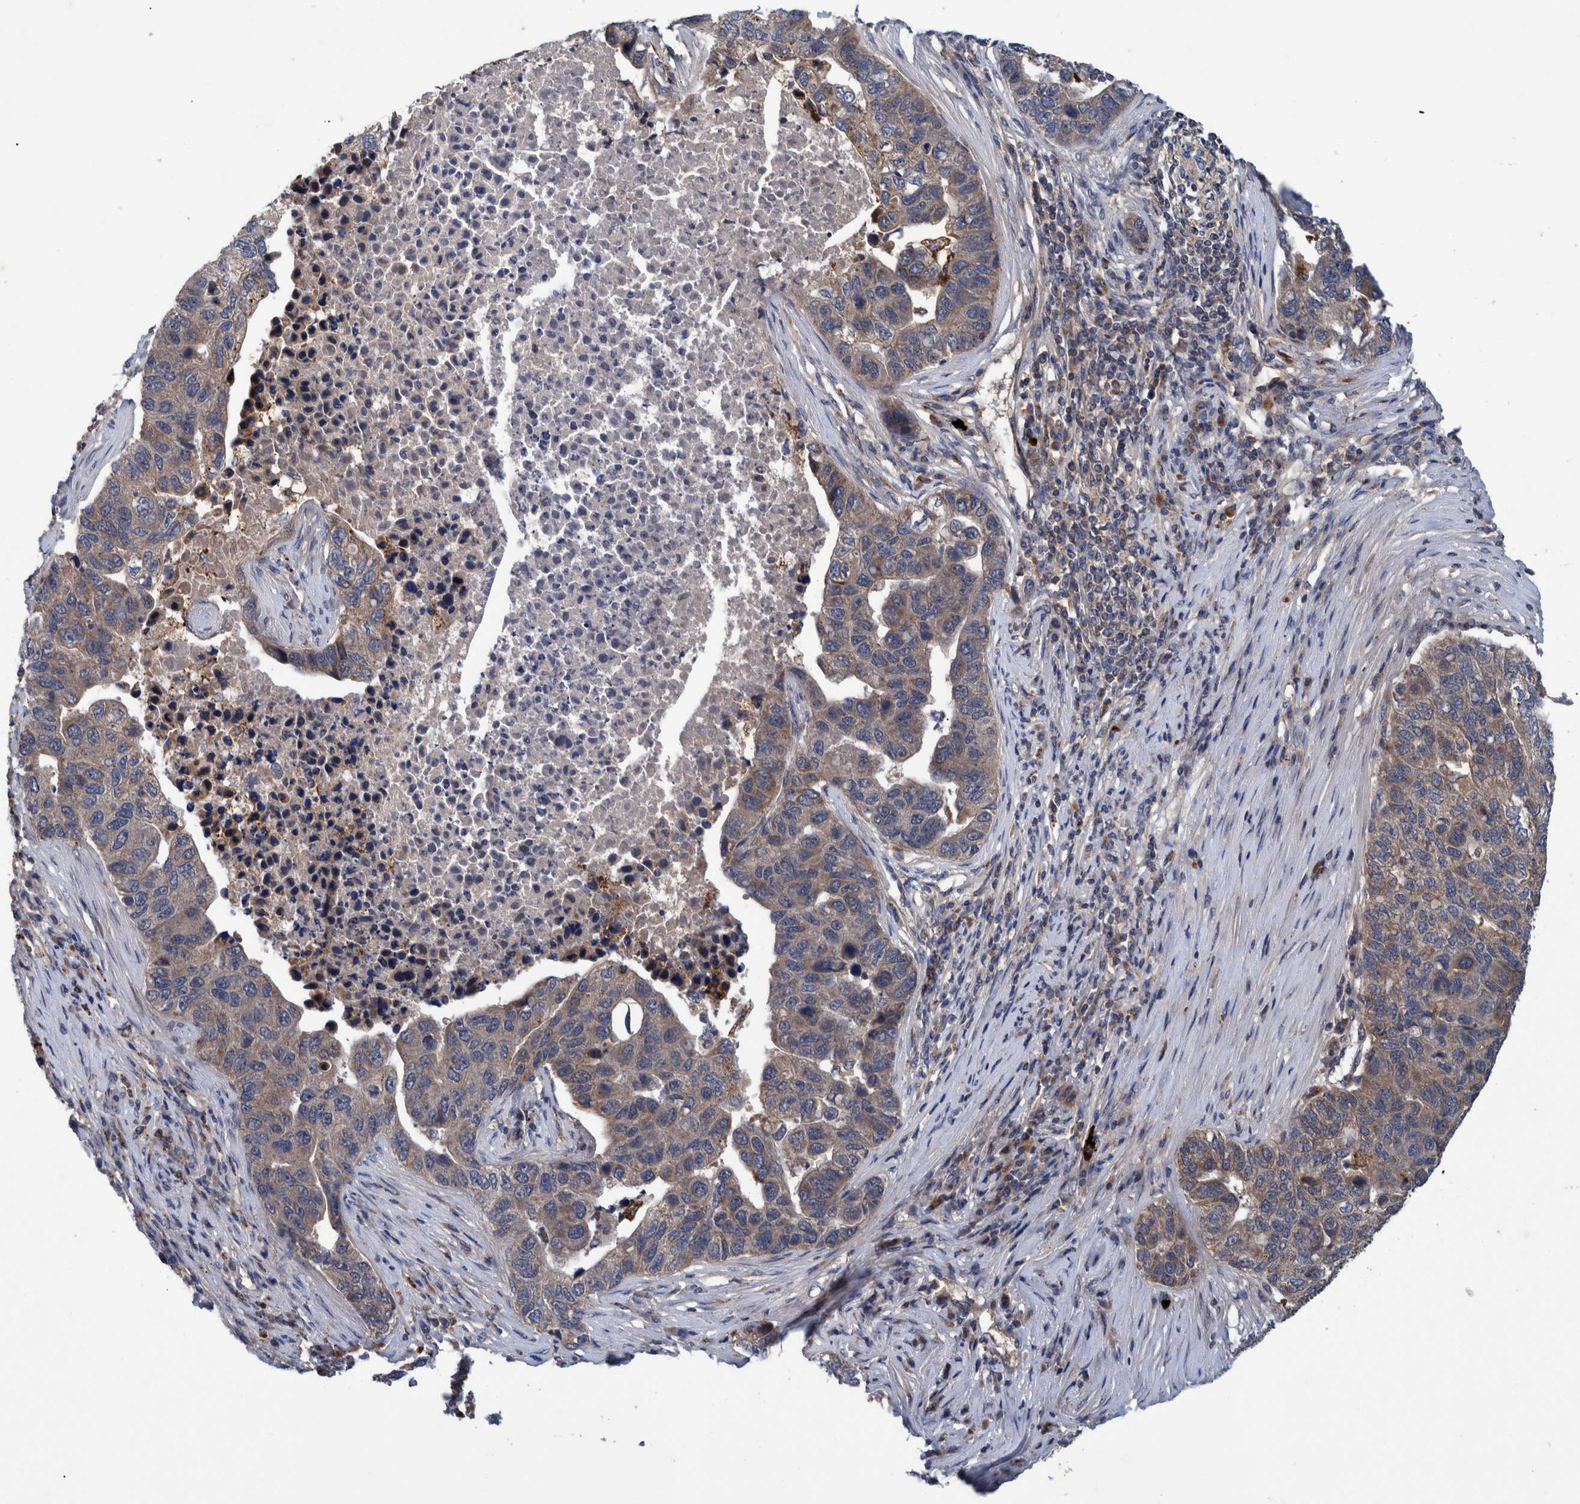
{"staining": {"intensity": "moderate", "quantity": ">75%", "location": "cytoplasmic/membranous"}, "tissue": "pancreatic cancer", "cell_type": "Tumor cells", "image_type": "cancer", "snomed": [{"axis": "morphology", "description": "Adenocarcinoma, NOS"}, {"axis": "topography", "description": "Pancreas"}], "caption": "High-magnification brightfield microscopy of pancreatic cancer stained with DAB (brown) and counterstained with hematoxylin (blue). tumor cells exhibit moderate cytoplasmic/membranous positivity is present in approximately>75% of cells. Ihc stains the protein in brown and the nuclei are stained blue.", "gene": "ITIH3", "patient": {"sex": "female", "age": 61}}